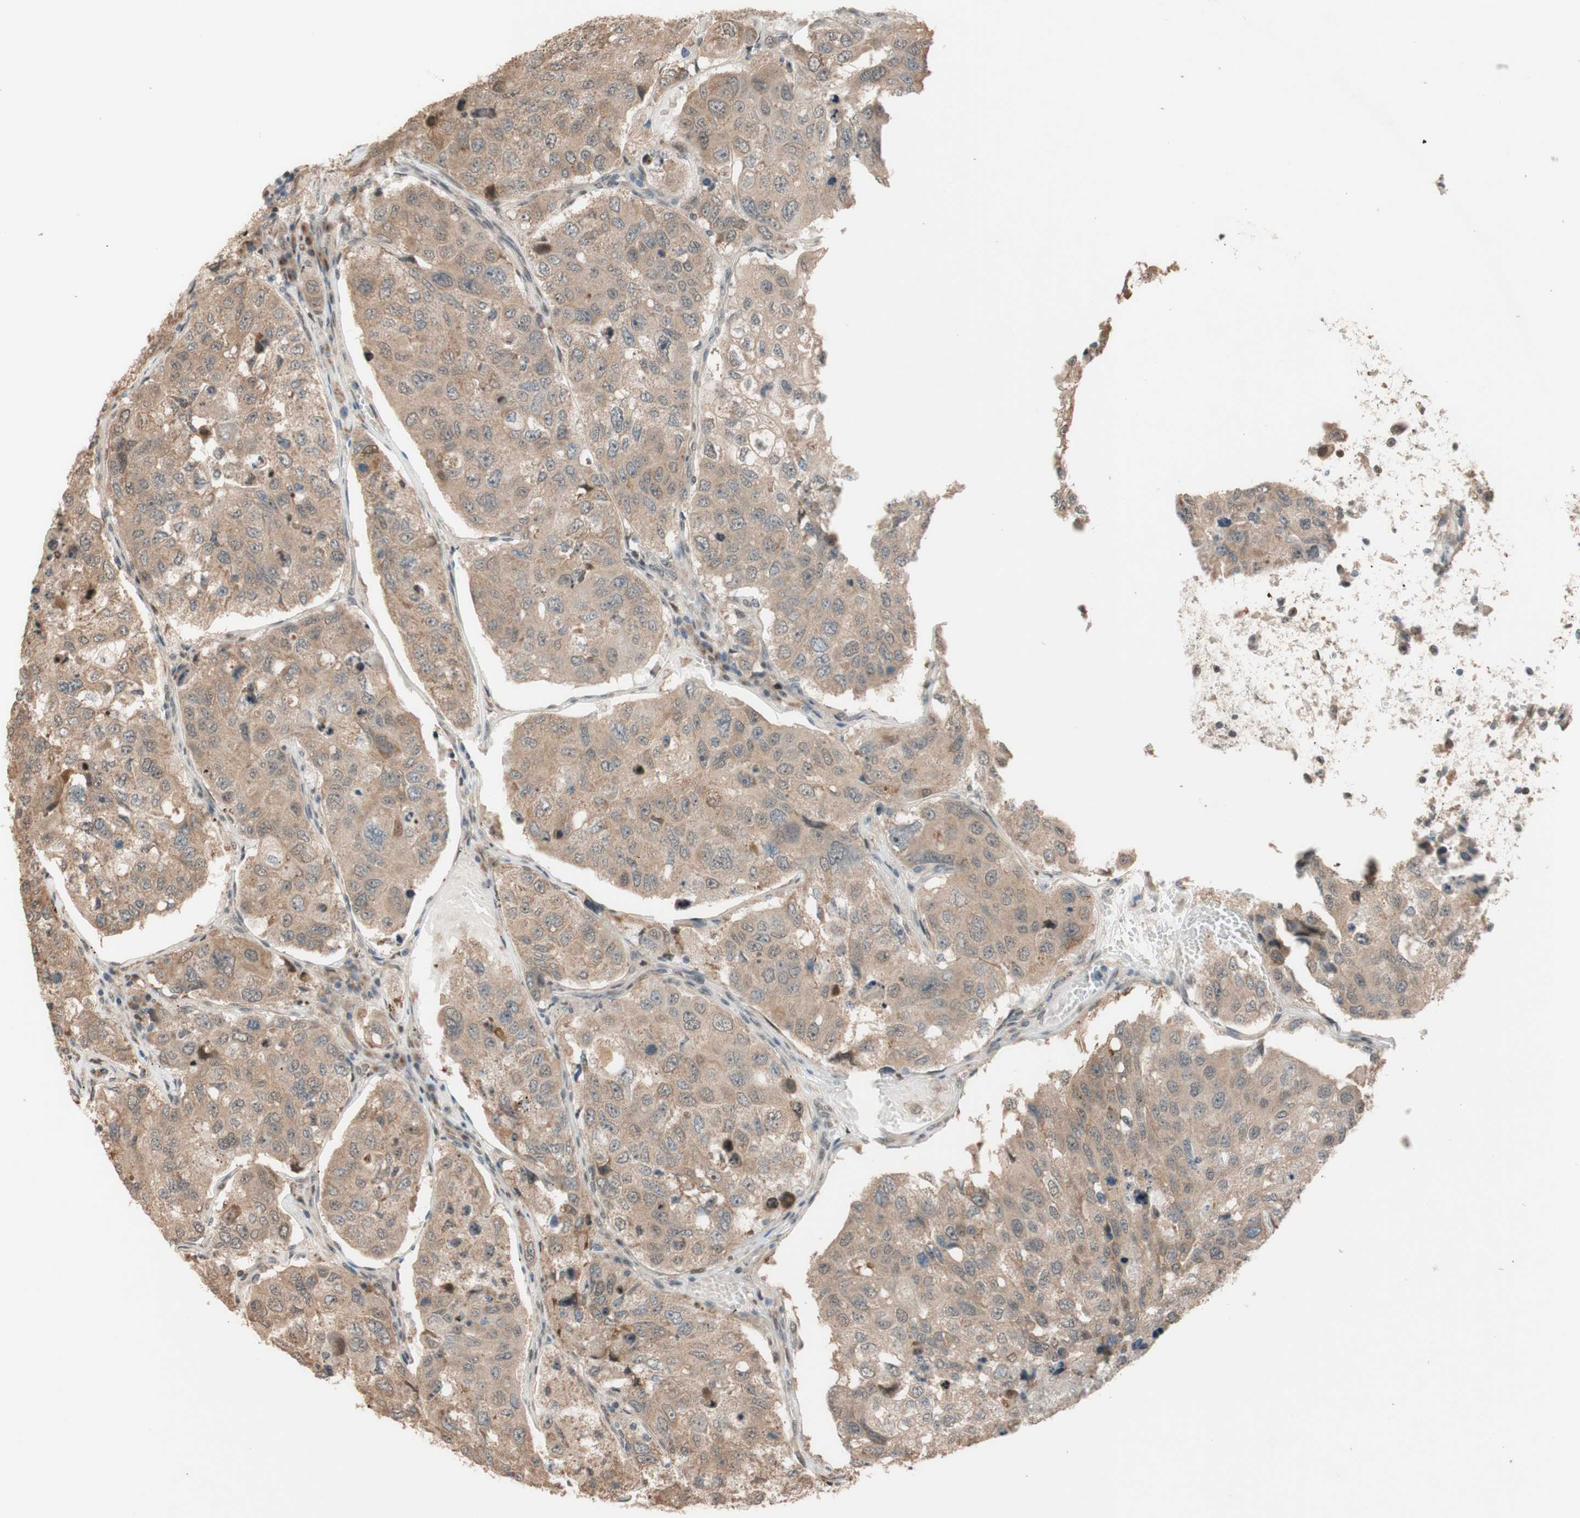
{"staining": {"intensity": "weak", "quantity": "<25%", "location": "cytoplasmic/membranous"}, "tissue": "urothelial cancer", "cell_type": "Tumor cells", "image_type": "cancer", "snomed": [{"axis": "morphology", "description": "Urothelial carcinoma, High grade"}, {"axis": "topography", "description": "Lymph node"}, {"axis": "topography", "description": "Urinary bladder"}], "caption": "Immunohistochemical staining of human high-grade urothelial carcinoma shows no significant staining in tumor cells. (DAB immunohistochemistry visualized using brightfield microscopy, high magnification).", "gene": "CCNC", "patient": {"sex": "male", "age": 51}}